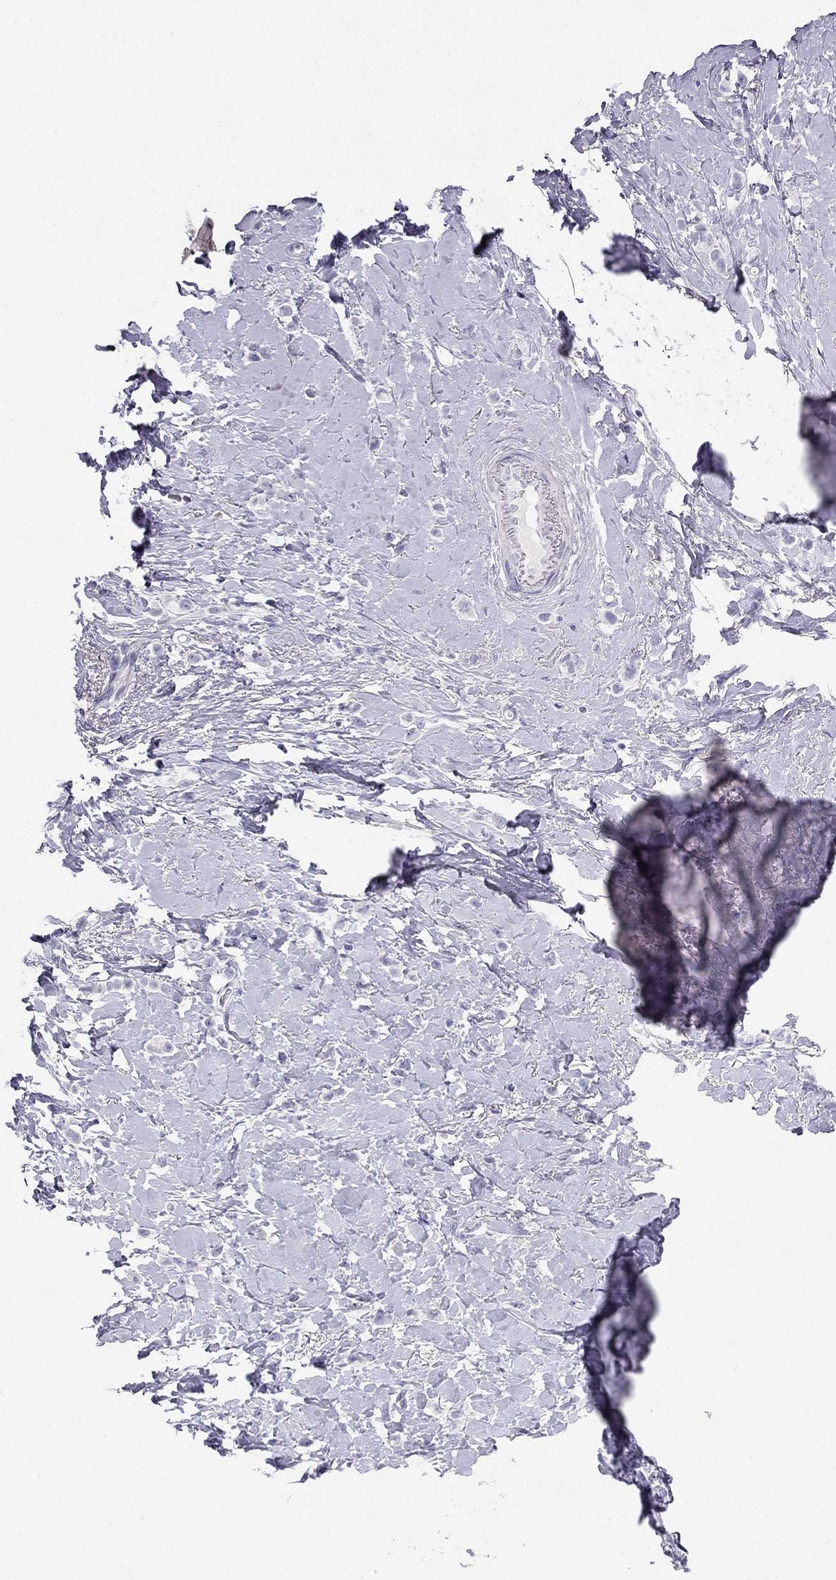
{"staining": {"intensity": "negative", "quantity": "none", "location": "none"}, "tissue": "breast cancer", "cell_type": "Tumor cells", "image_type": "cancer", "snomed": [{"axis": "morphology", "description": "Lobular carcinoma"}, {"axis": "topography", "description": "Breast"}], "caption": "Protein analysis of breast lobular carcinoma reveals no significant positivity in tumor cells.", "gene": "RFLNA", "patient": {"sex": "female", "age": 66}}